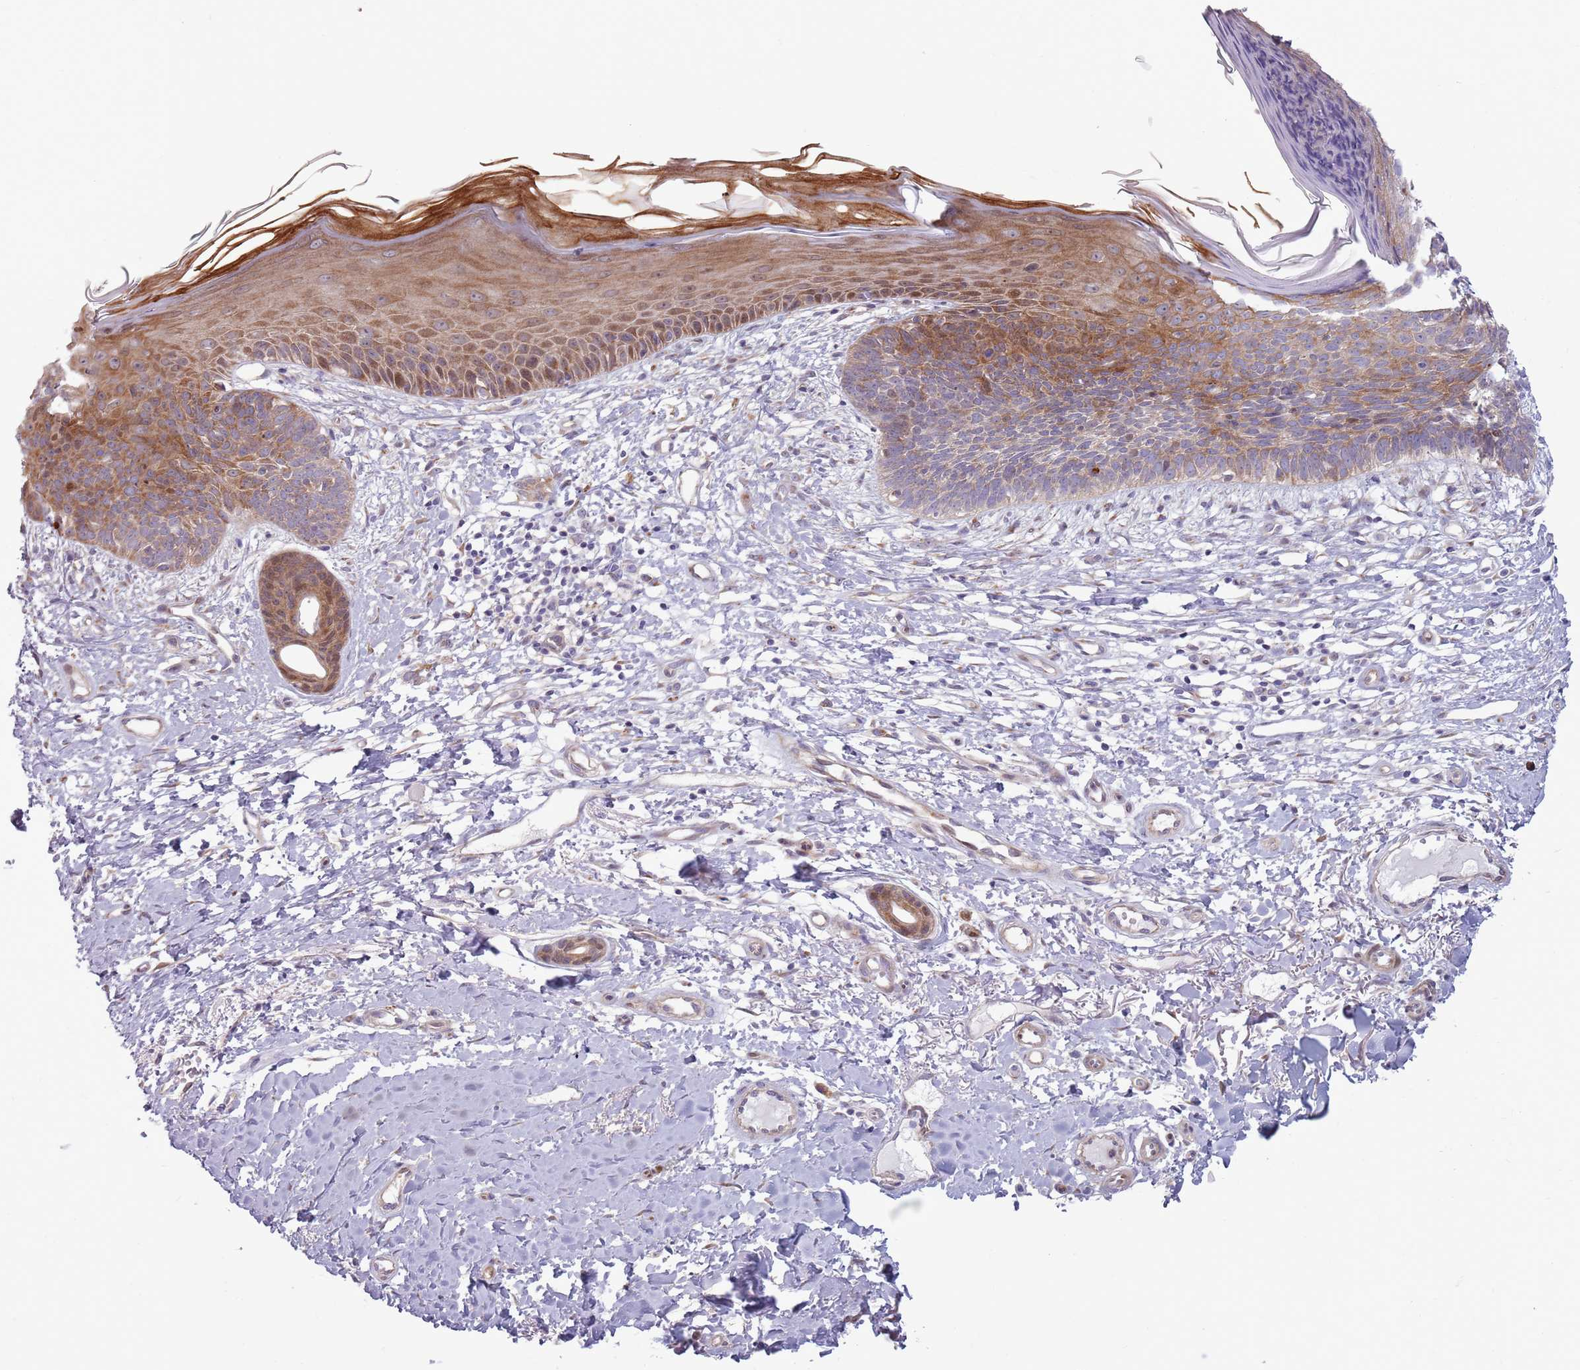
{"staining": {"intensity": "moderate", "quantity": "25%-75%", "location": "cytoplasmic/membranous"}, "tissue": "skin cancer", "cell_type": "Tumor cells", "image_type": "cancer", "snomed": [{"axis": "morphology", "description": "Basal cell carcinoma"}, {"axis": "topography", "description": "Skin"}], "caption": "The photomicrograph reveals staining of skin cancer (basal cell carcinoma), revealing moderate cytoplasmic/membranous protein staining (brown color) within tumor cells.", "gene": "CCDC150", "patient": {"sex": "male", "age": 78}}